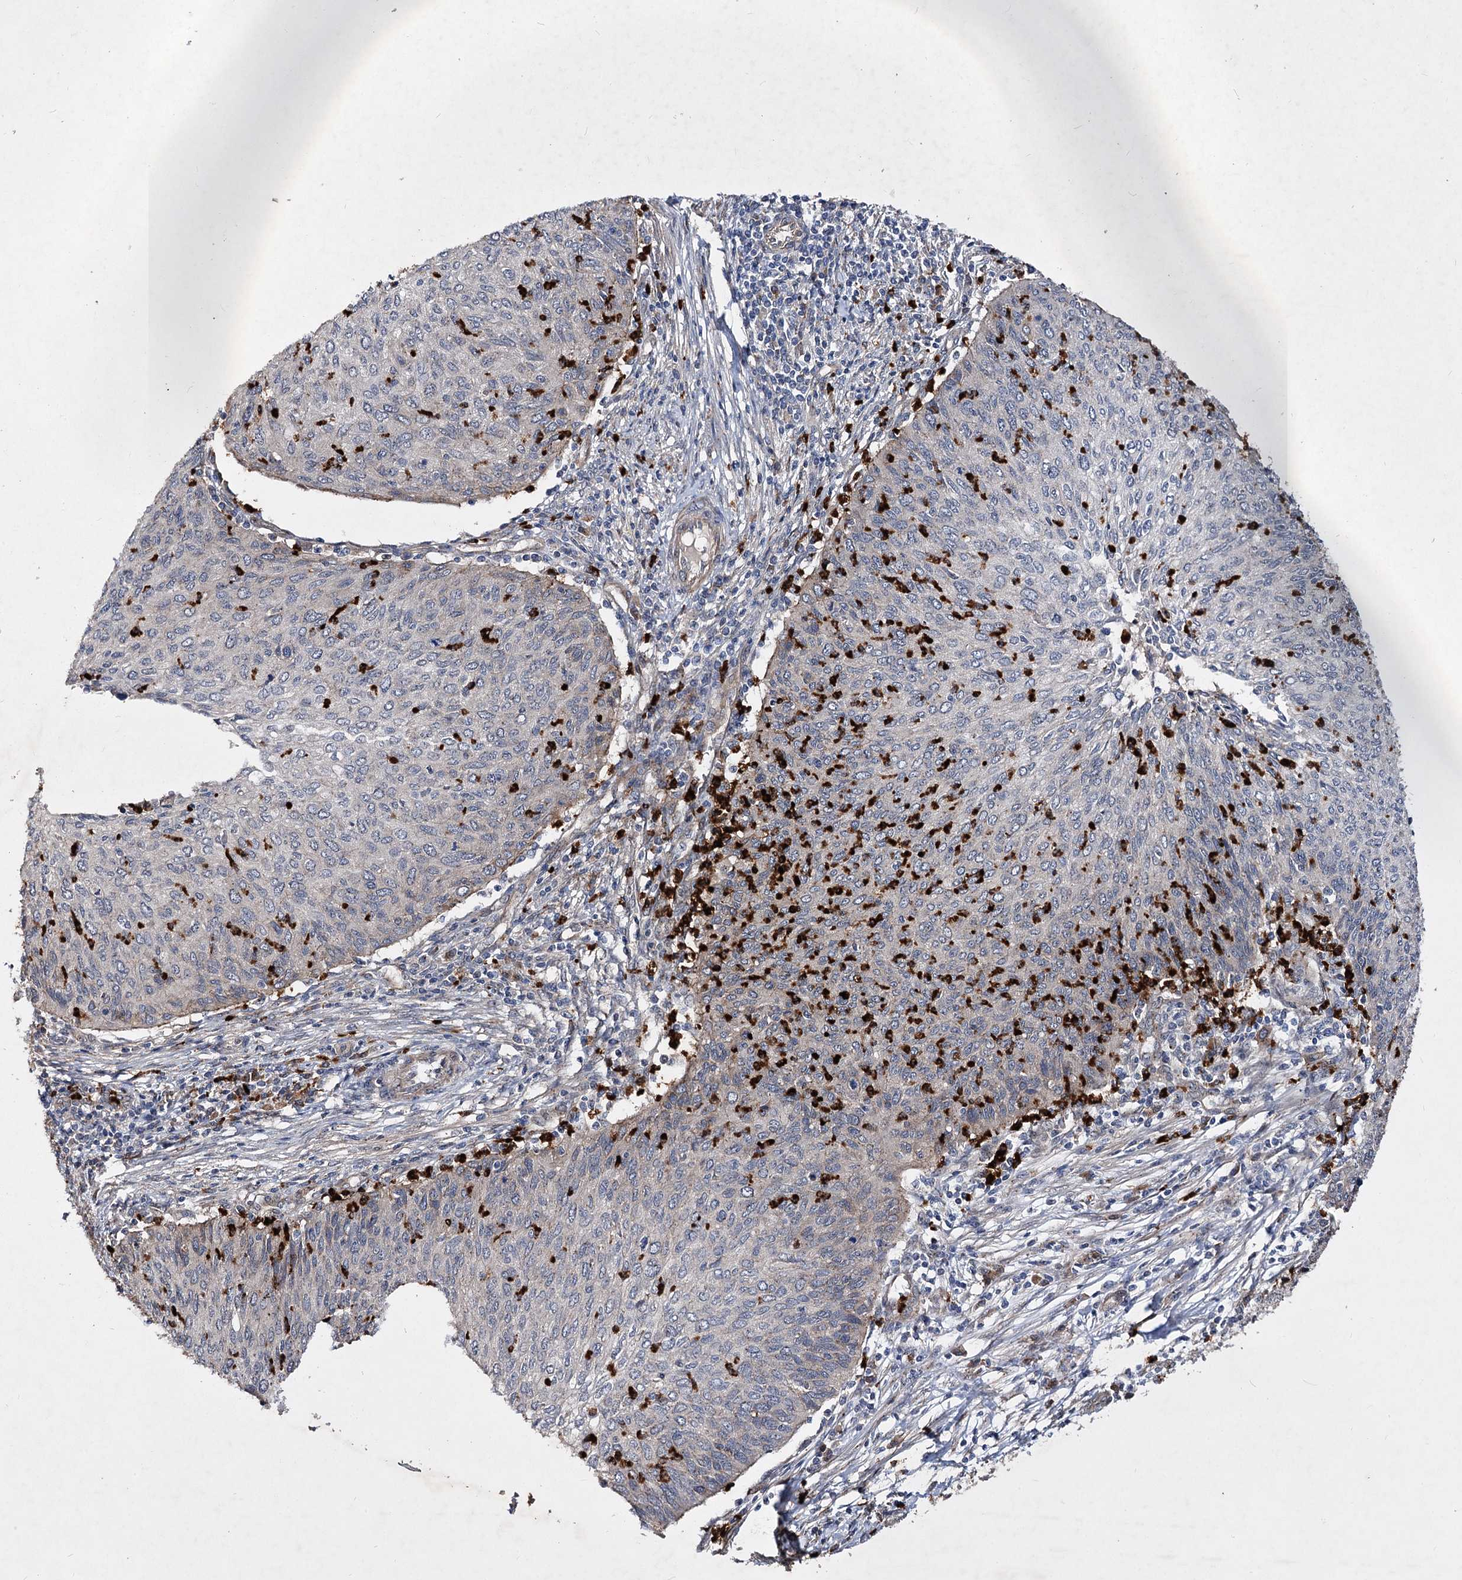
{"staining": {"intensity": "negative", "quantity": "none", "location": "none"}, "tissue": "cervical cancer", "cell_type": "Tumor cells", "image_type": "cancer", "snomed": [{"axis": "morphology", "description": "Squamous cell carcinoma, NOS"}, {"axis": "topography", "description": "Cervix"}], "caption": "Immunohistochemistry (IHC) of human cervical cancer shows no expression in tumor cells.", "gene": "MINDY3", "patient": {"sex": "female", "age": 38}}